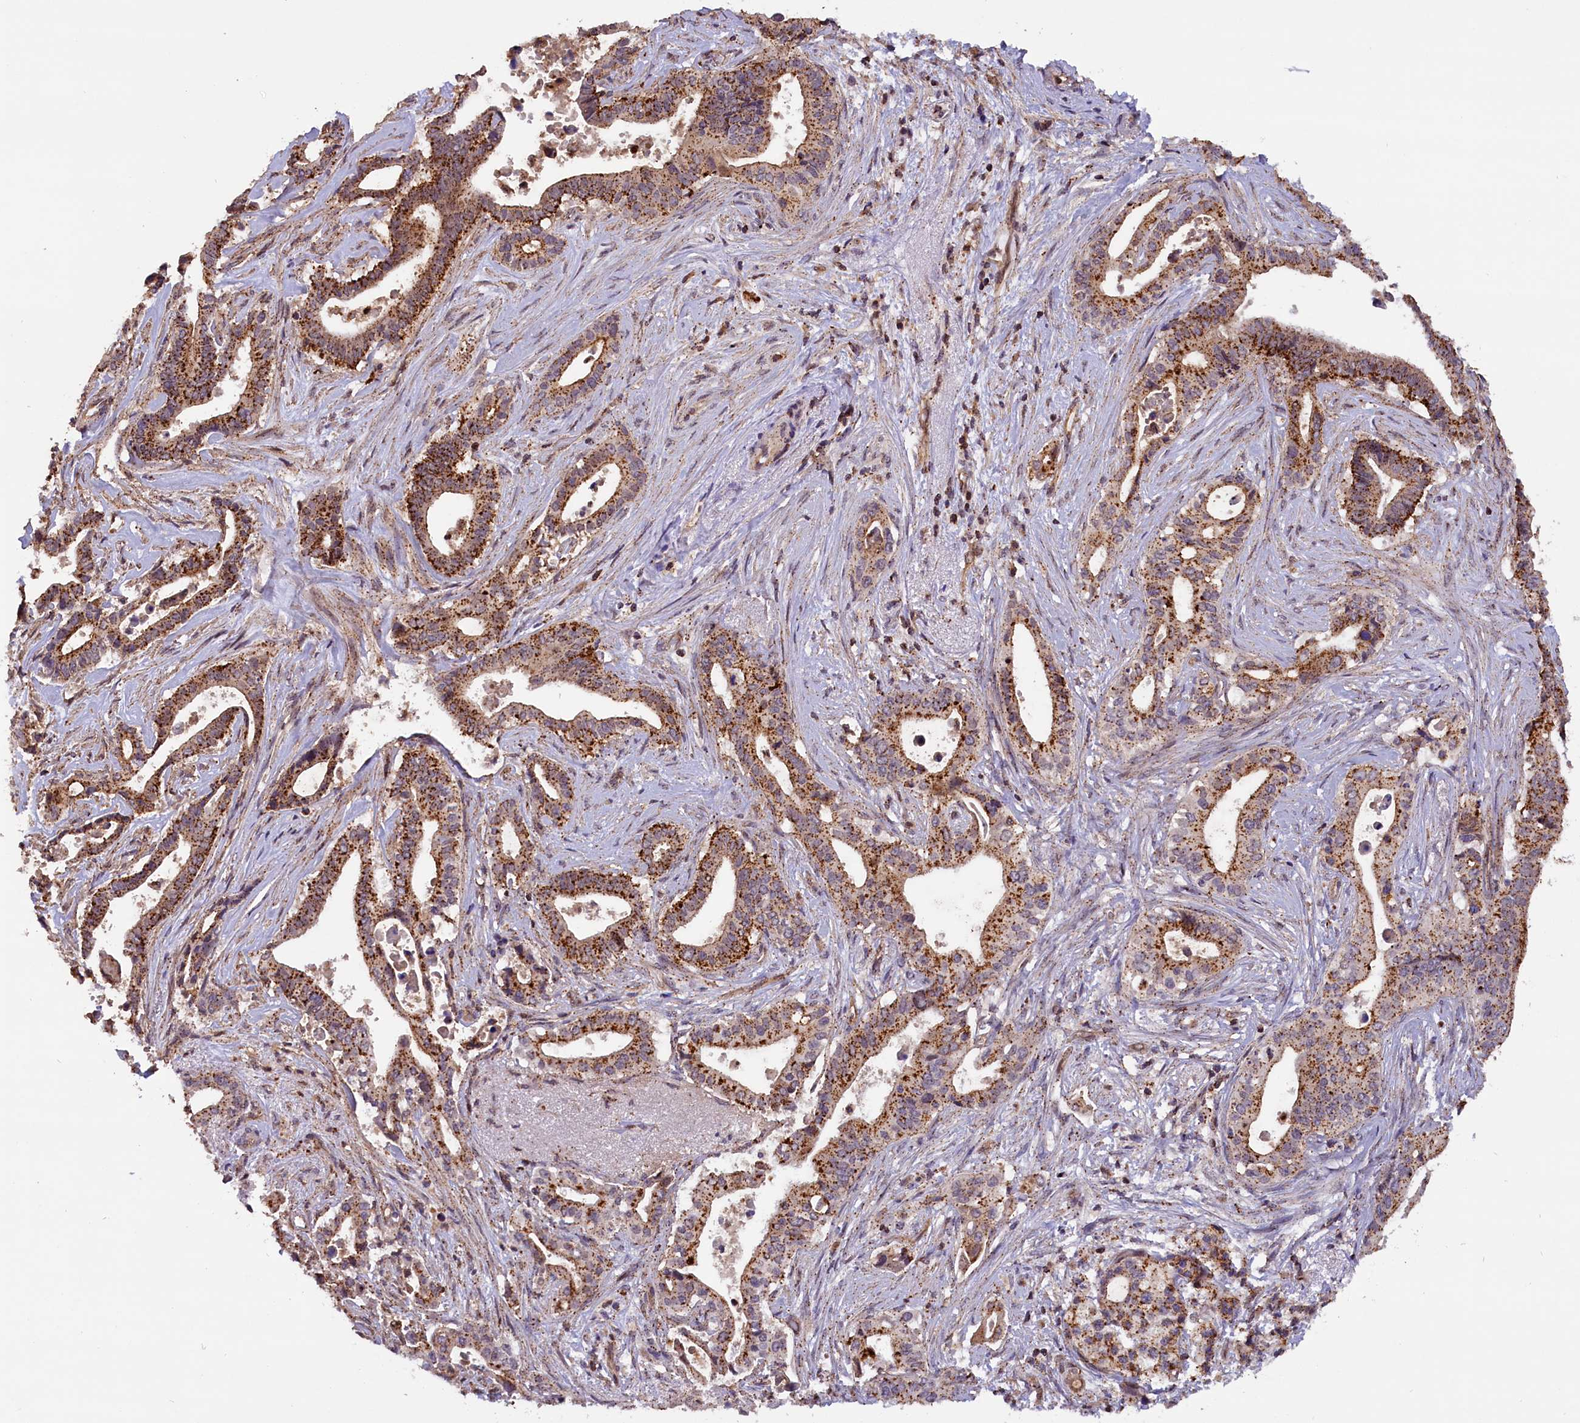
{"staining": {"intensity": "strong", "quantity": ">75%", "location": "cytoplasmic/membranous"}, "tissue": "pancreatic cancer", "cell_type": "Tumor cells", "image_type": "cancer", "snomed": [{"axis": "morphology", "description": "Adenocarcinoma, NOS"}, {"axis": "topography", "description": "Pancreas"}], "caption": "Immunohistochemical staining of adenocarcinoma (pancreatic) demonstrates high levels of strong cytoplasmic/membranous protein positivity in about >75% of tumor cells.", "gene": "IST1", "patient": {"sex": "female", "age": 77}}